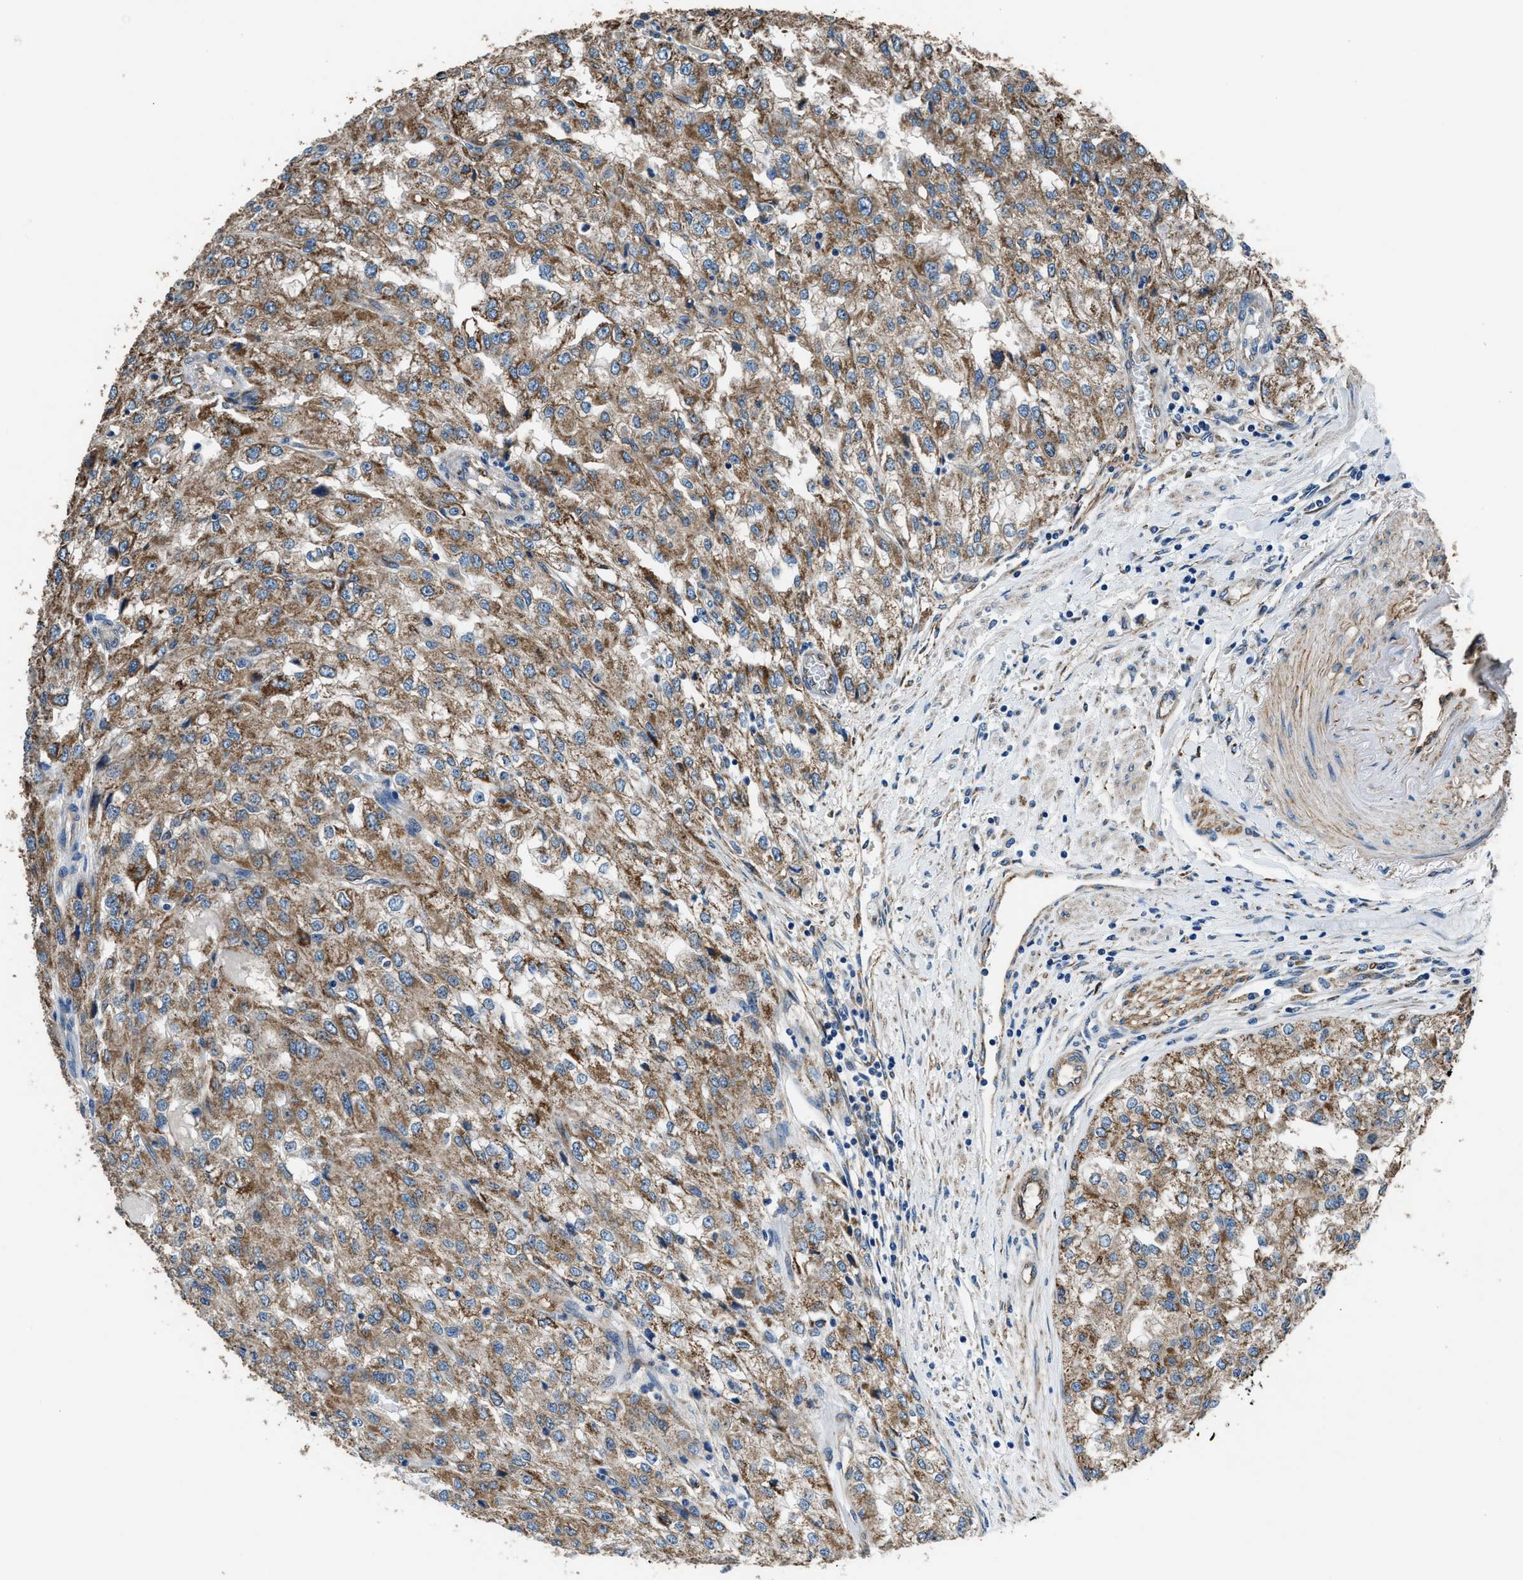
{"staining": {"intensity": "moderate", "quantity": ">75%", "location": "cytoplasmic/membranous"}, "tissue": "renal cancer", "cell_type": "Tumor cells", "image_type": "cancer", "snomed": [{"axis": "morphology", "description": "Adenocarcinoma, NOS"}, {"axis": "topography", "description": "Kidney"}], "caption": "Approximately >75% of tumor cells in human renal cancer (adenocarcinoma) reveal moderate cytoplasmic/membranous protein staining as visualized by brown immunohistochemical staining.", "gene": "PRTFDC1", "patient": {"sex": "female", "age": 54}}